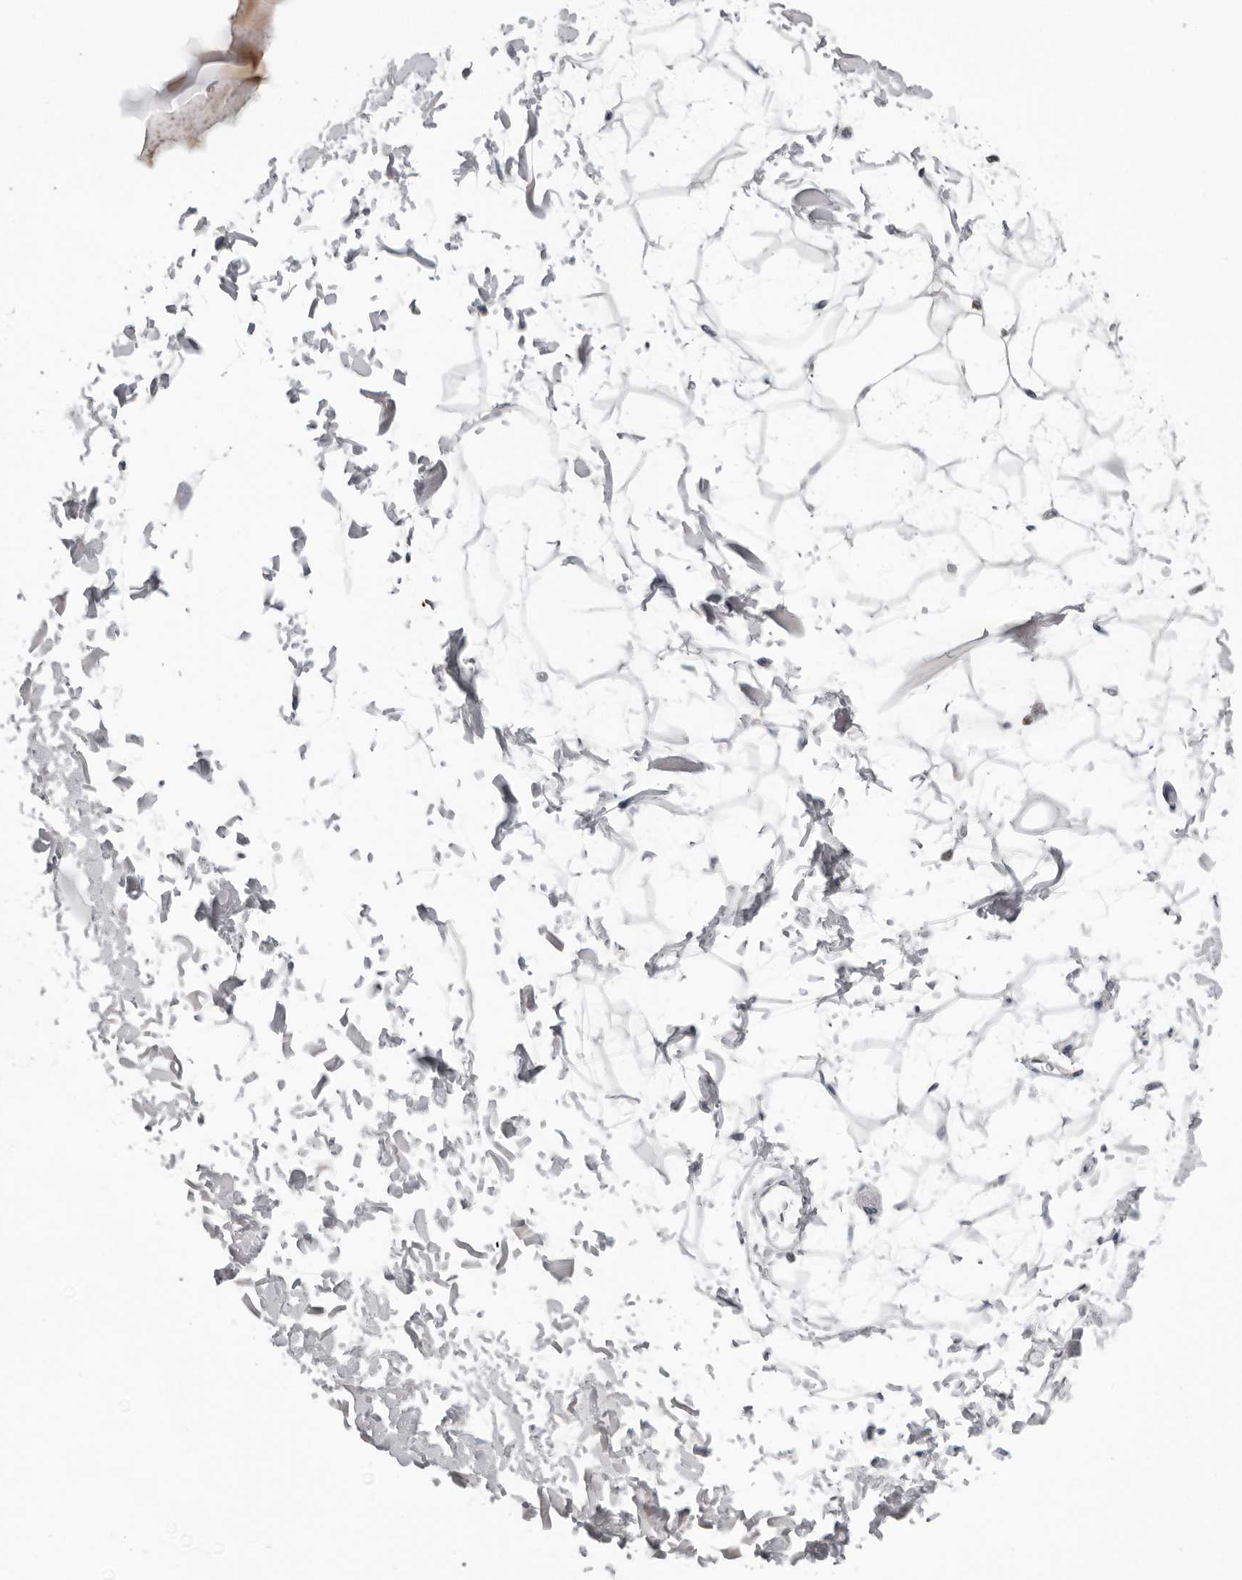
{"staining": {"intensity": "negative", "quantity": "none", "location": "none"}, "tissue": "adipose tissue", "cell_type": "Adipocytes", "image_type": "normal", "snomed": [{"axis": "morphology", "description": "Normal tissue, NOS"}, {"axis": "topography", "description": "Soft tissue"}], "caption": "This is a histopathology image of immunohistochemistry (IHC) staining of unremarkable adipose tissue, which shows no staining in adipocytes.", "gene": "CPT2", "patient": {"sex": "male", "age": 72}}